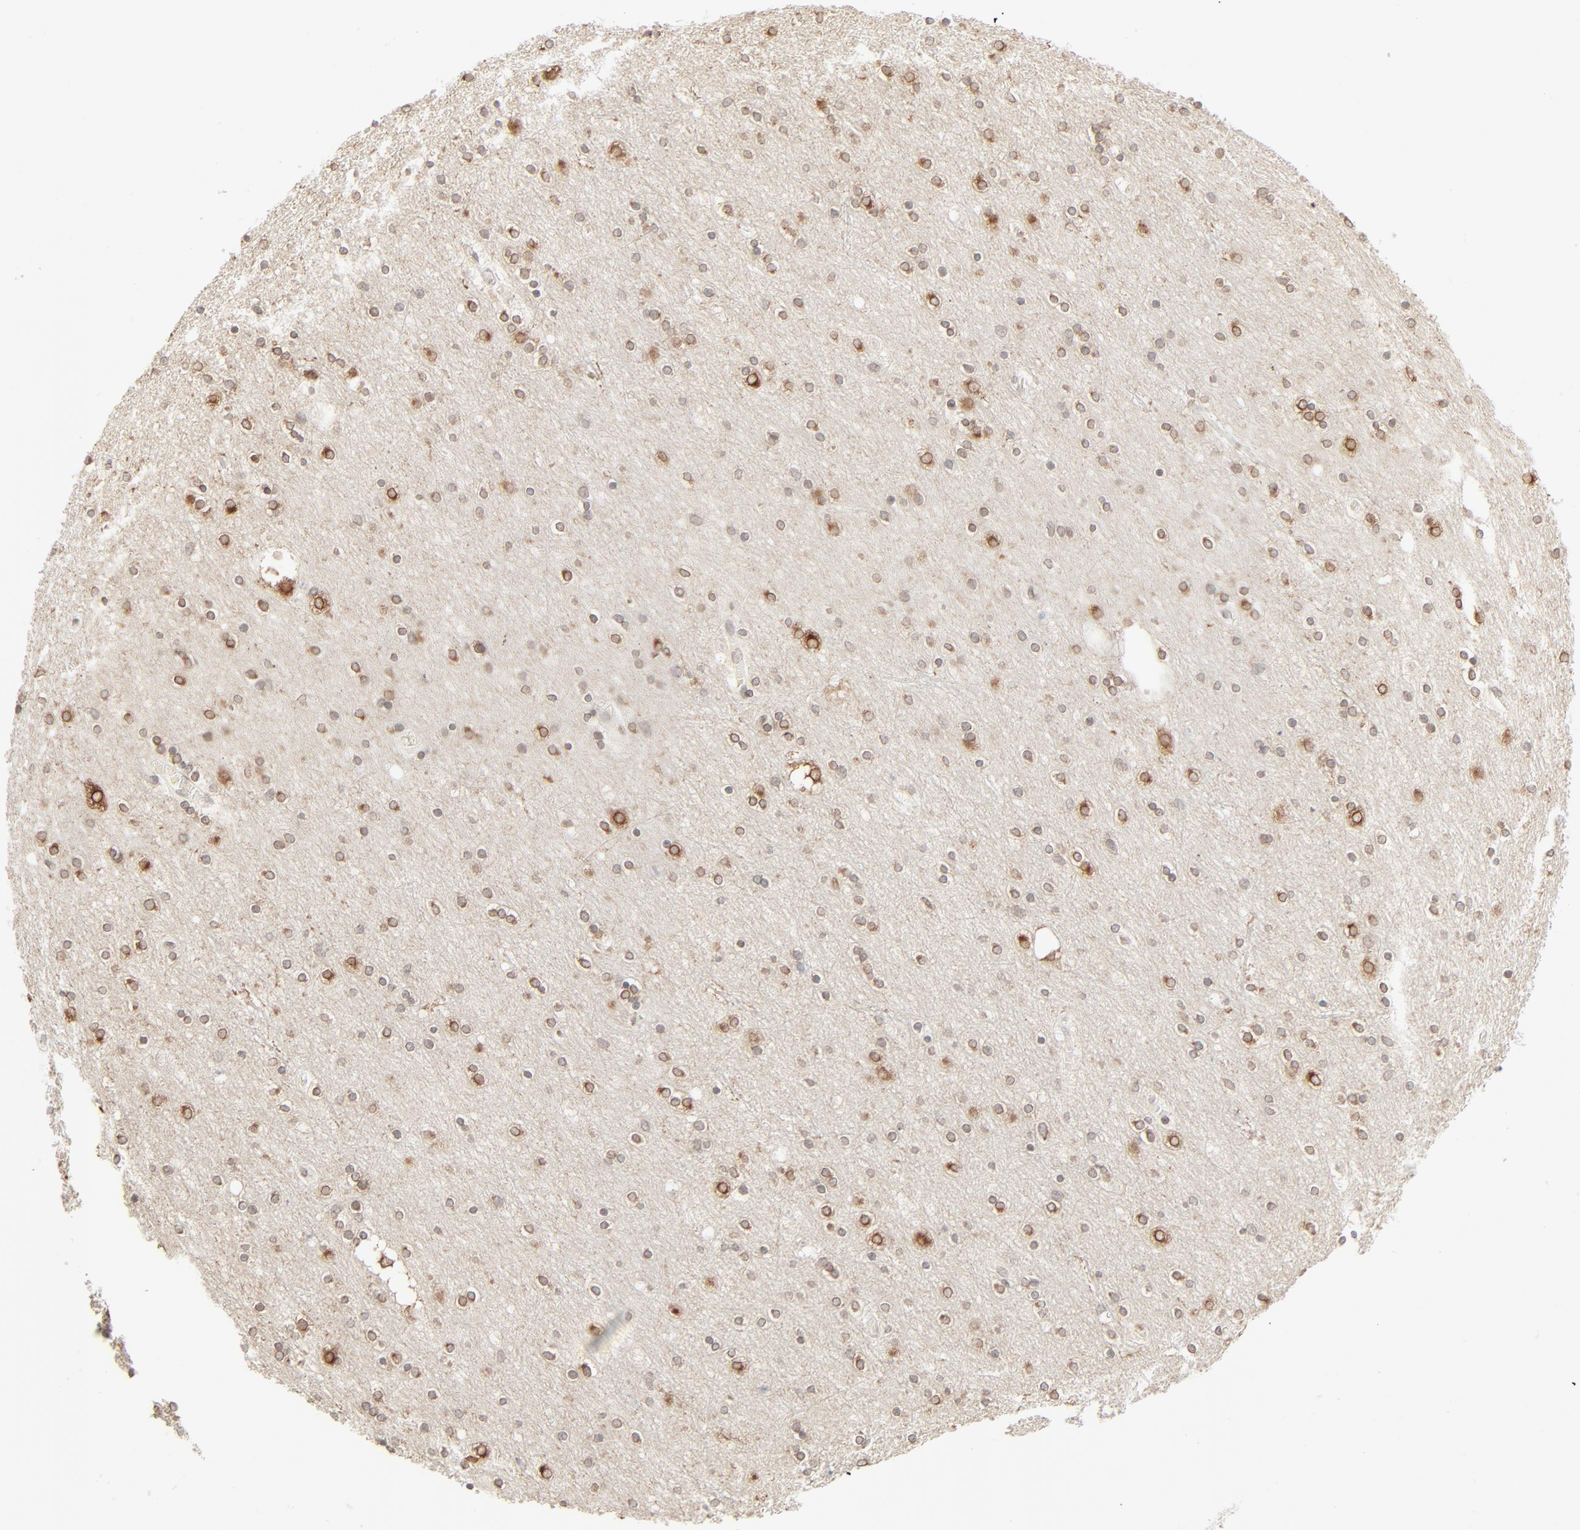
{"staining": {"intensity": "negative", "quantity": "none", "location": "none"}, "tissue": "cerebral cortex", "cell_type": "Endothelial cells", "image_type": "normal", "snomed": [{"axis": "morphology", "description": "Normal tissue, NOS"}, {"axis": "topography", "description": "Cerebral cortex"}], "caption": "IHC of unremarkable cerebral cortex demonstrates no positivity in endothelial cells.", "gene": "MAD1L1", "patient": {"sex": "female", "age": 54}}